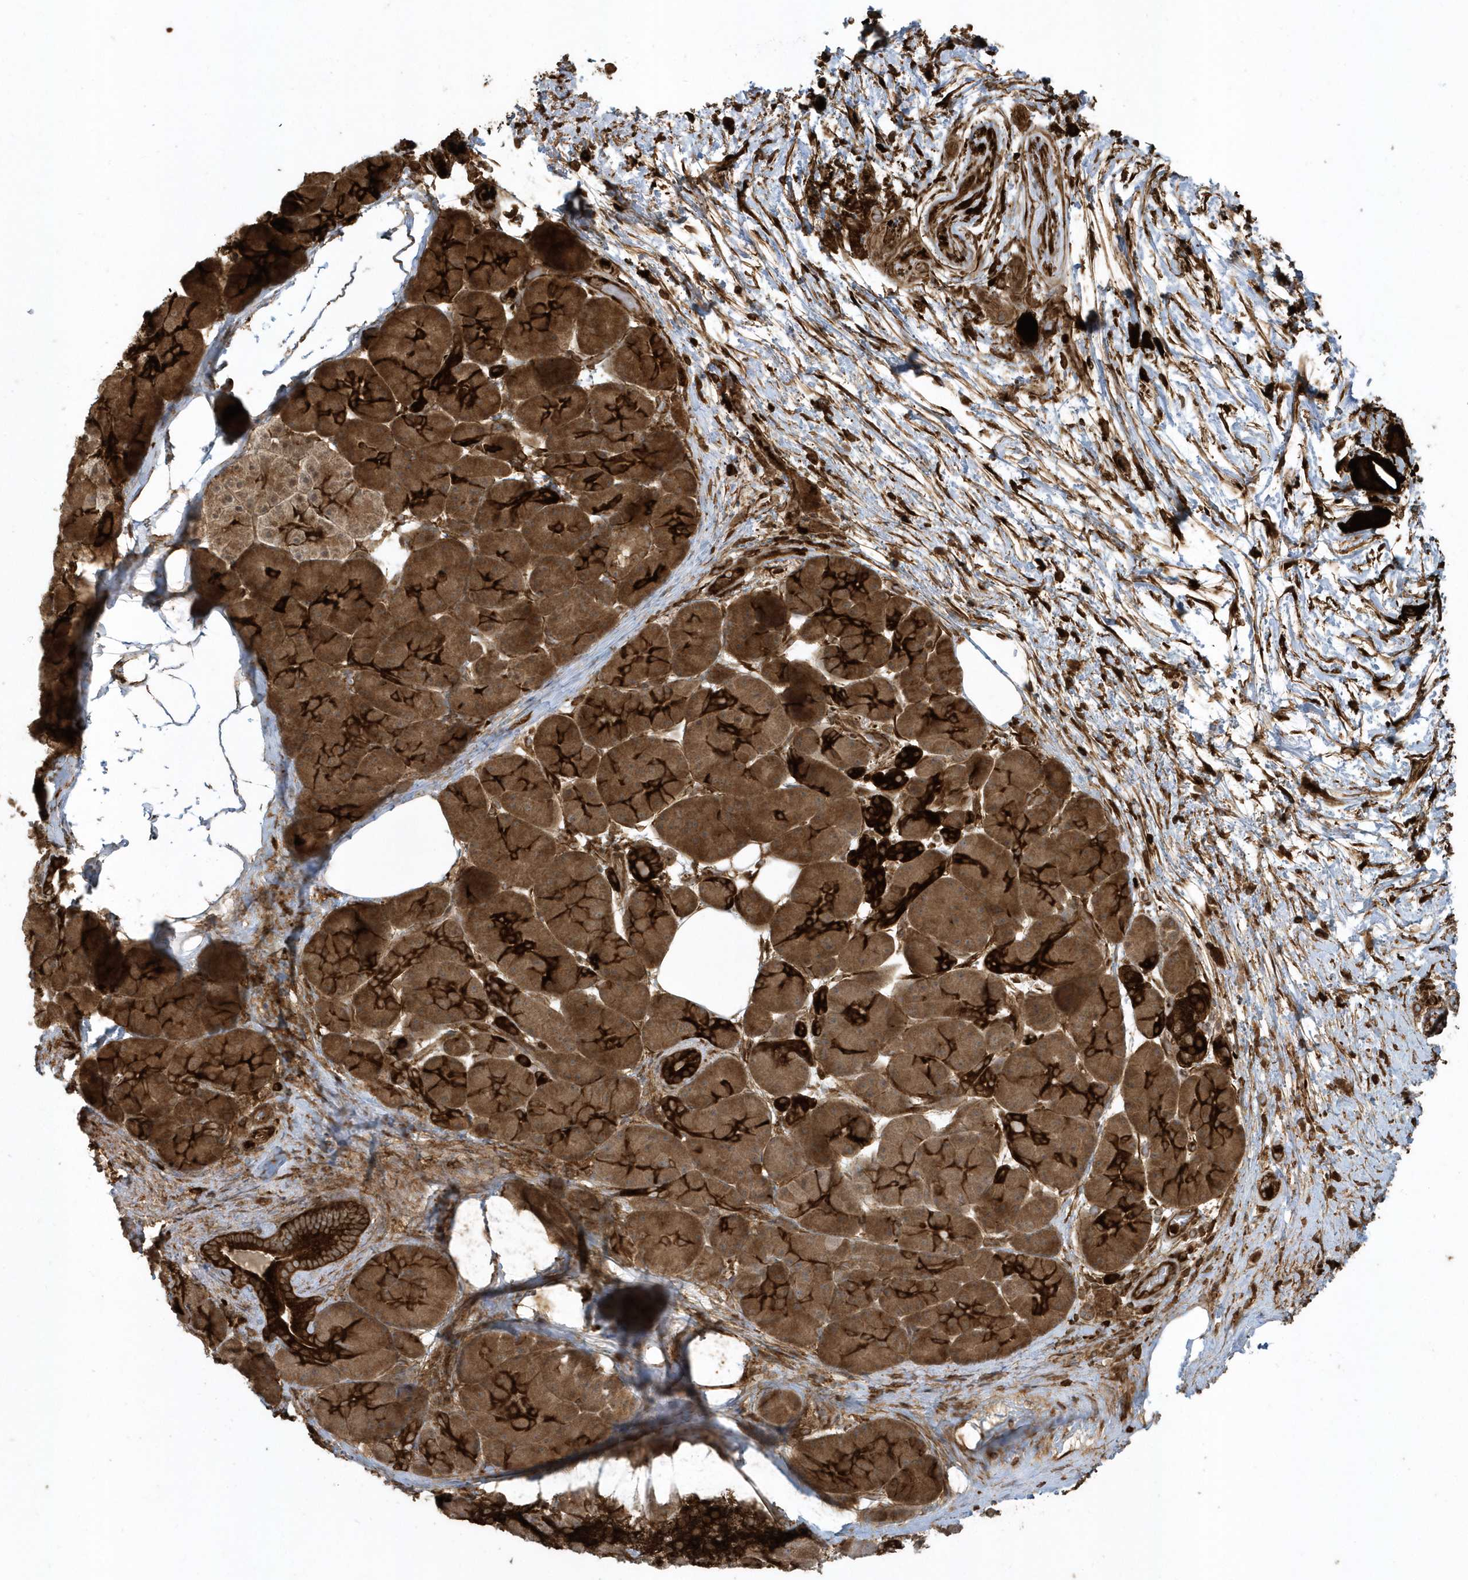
{"staining": {"intensity": "strong", "quantity": ">75%", "location": "cytoplasmic/membranous"}, "tissue": "pancreatic cancer", "cell_type": "Tumor cells", "image_type": "cancer", "snomed": [{"axis": "morphology", "description": "Normal tissue, NOS"}, {"axis": "morphology", "description": "Adenocarcinoma, NOS"}, {"axis": "topography", "description": "Pancreas"}], "caption": "Protein staining demonstrates strong cytoplasmic/membranous expression in about >75% of tumor cells in pancreatic cancer (adenocarcinoma).", "gene": "CLCN6", "patient": {"sex": "female", "age": 68}}